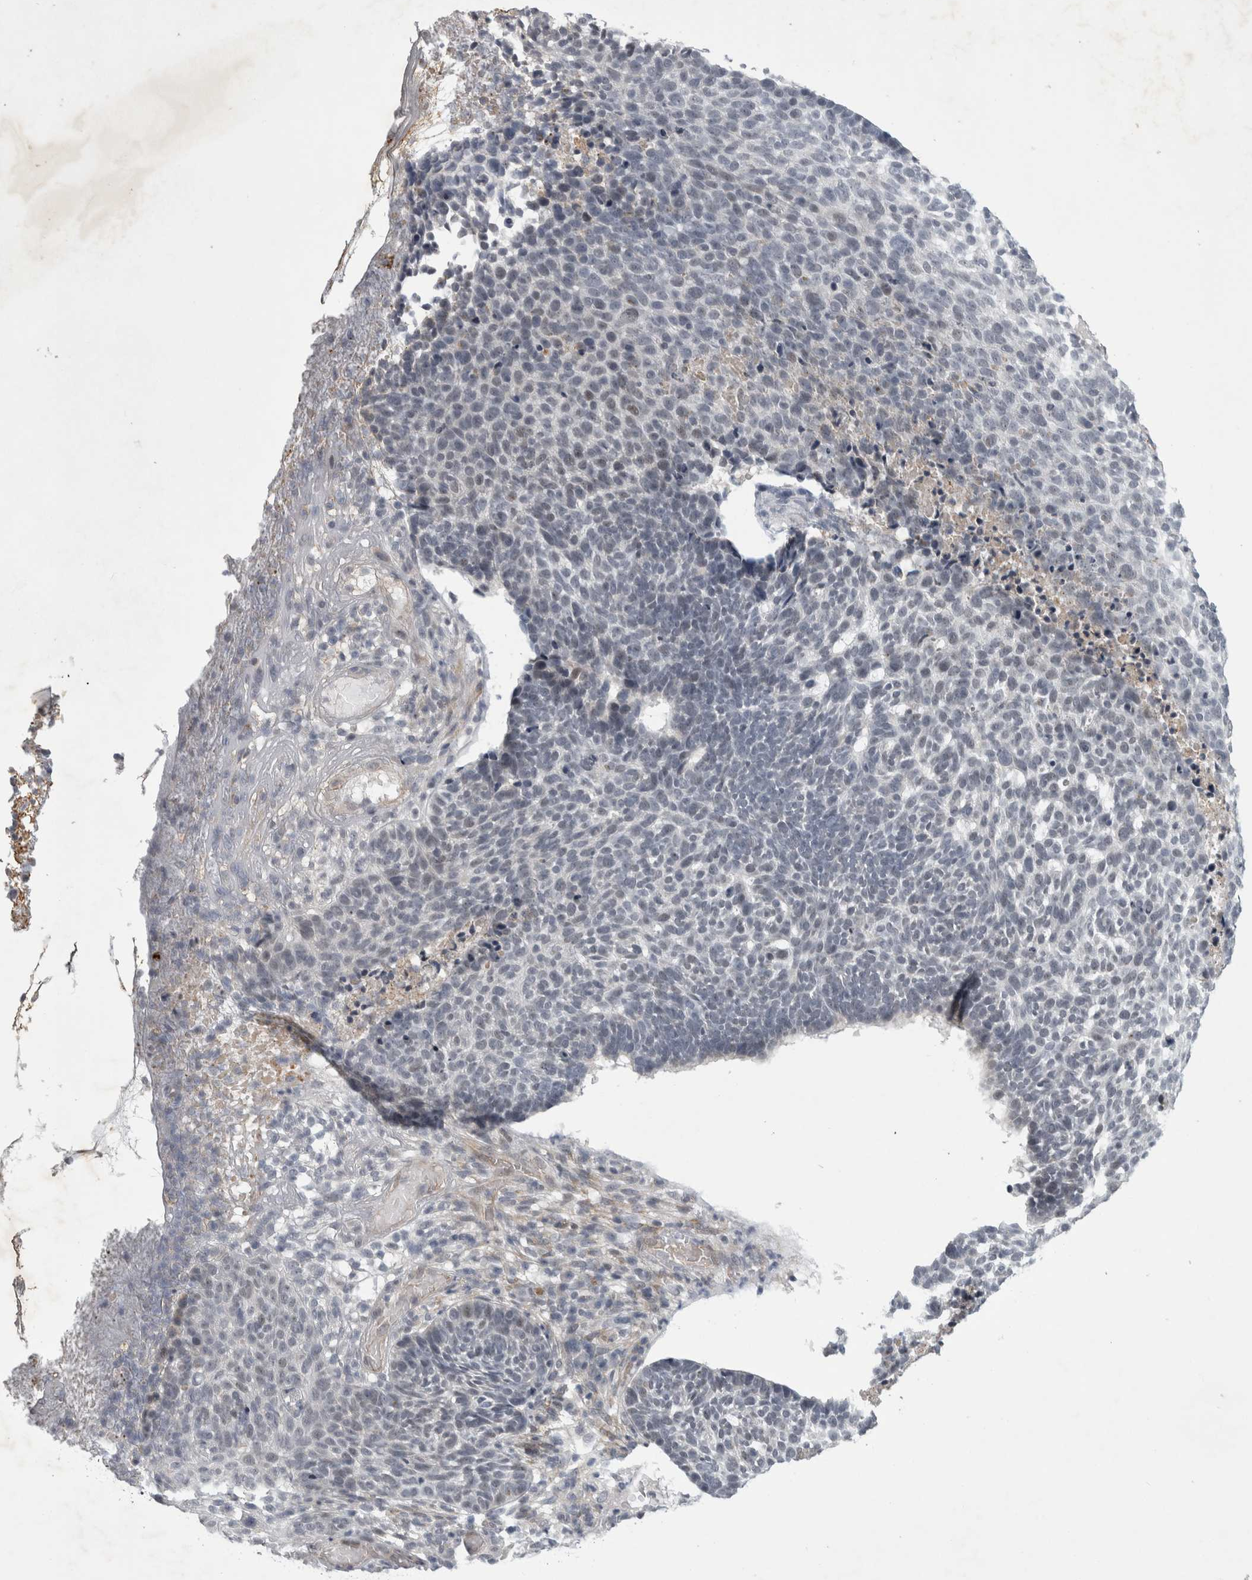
{"staining": {"intensity": "negative", "quantity": "none", "location": "none"}, "tissue": "skin cancer", "cell_type": "Tumor cells", "image_type": "cancer", "snomed": [{"axis": "morphology", "description": "Basal cell carcinoma"}, {"axis": "topography", "description": "Skin"}], "caption": "The histopathology image shows no staining of tumor cells in basal cell carcinoma (skin).", "gene": "PARP11", "patient": {"sex": "male", "age": 85}}